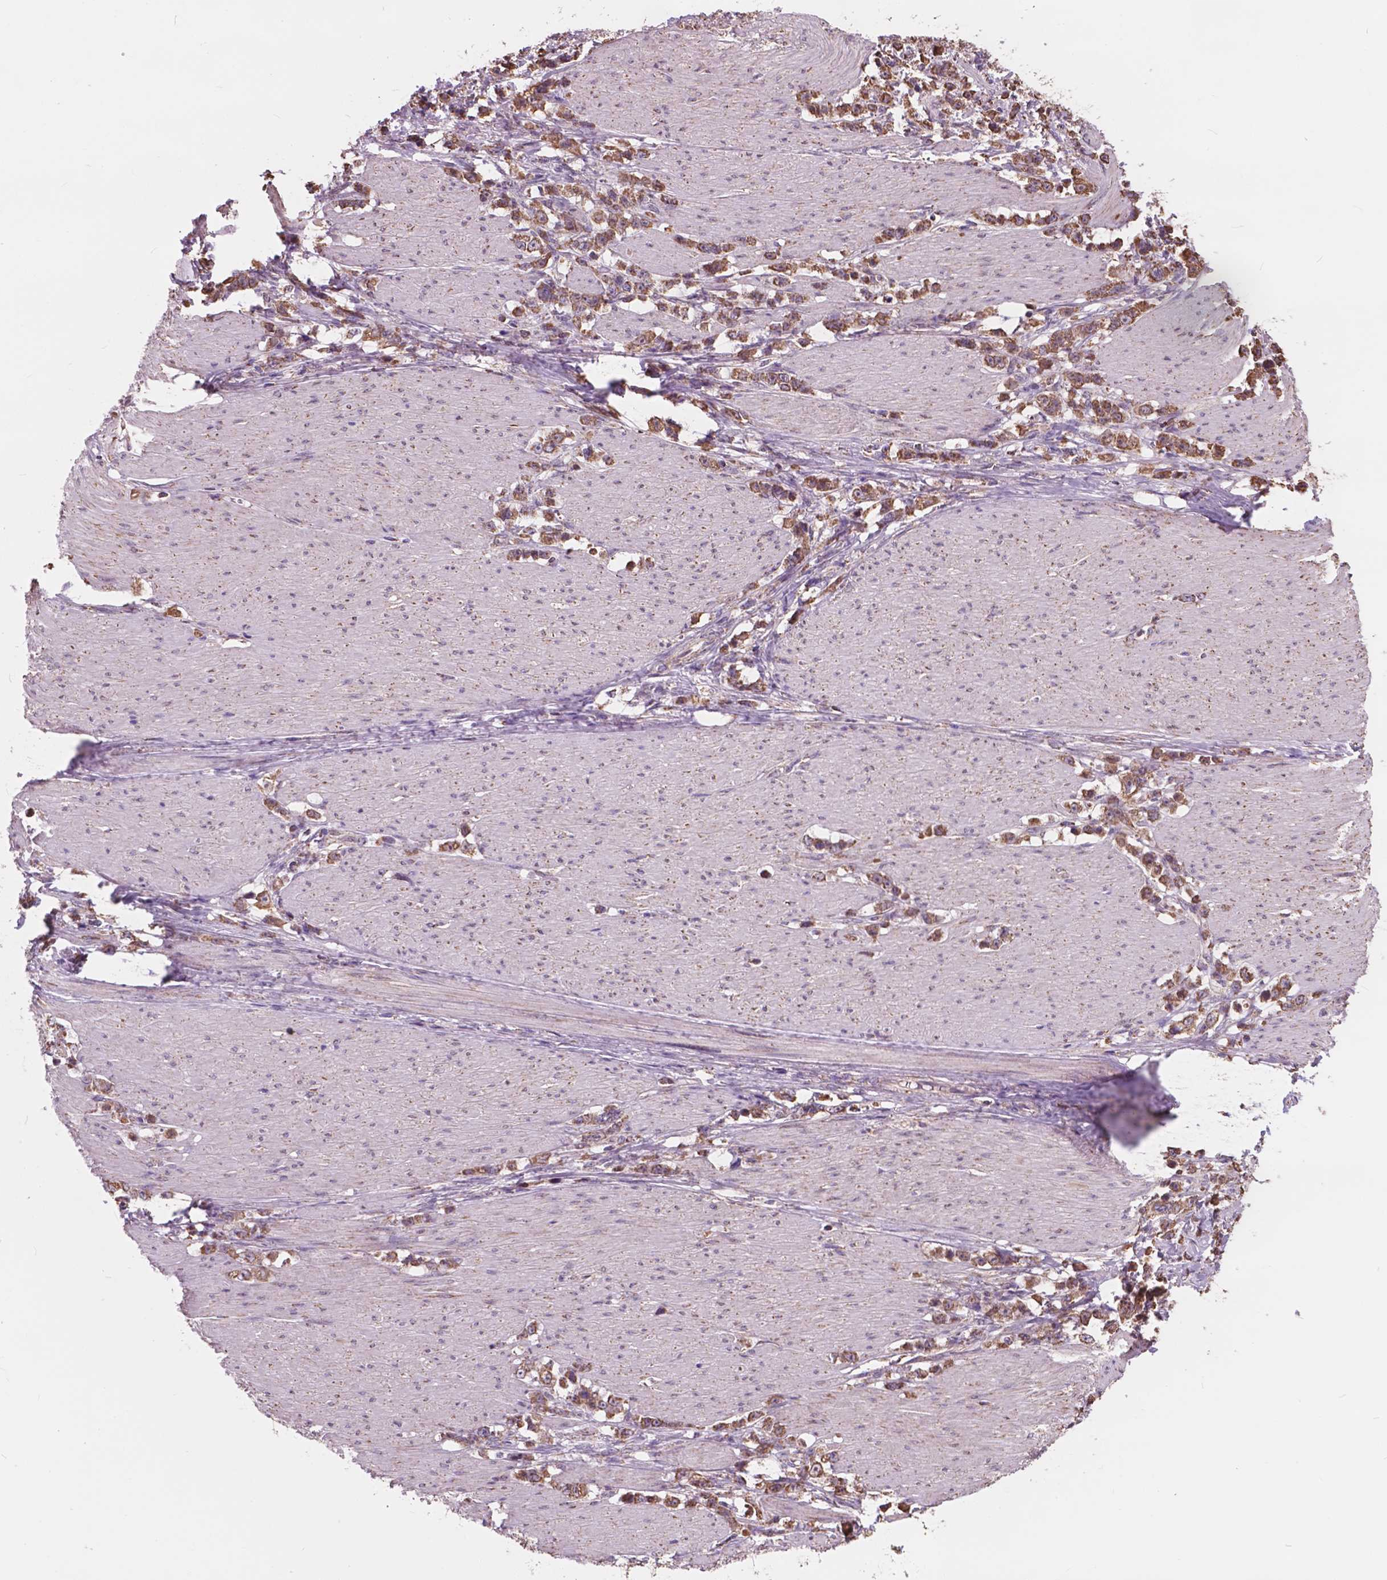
{"staining": {"intensity": "moderate", "quantity": ">75%", "location": "cytoplasmic/membranous"}, "tissue": "stomach cancer", "cell_type": "Tumor cells", "image_type": "cancer", "snomed": [{"axis": "morphology", "description": "Adenocarcinoma, NOS"}, {"axis": "topography", "description": "Stomach, lower"}], "caption": "Immunohistochemical staining of stomach cancer (adenocarcinoma) shows moderate cytoplasmic/membranous protein expression in approximately >75% of tumor cells.", "gene": "SCOC", "patient": {"sex": "male", "age": 88}}